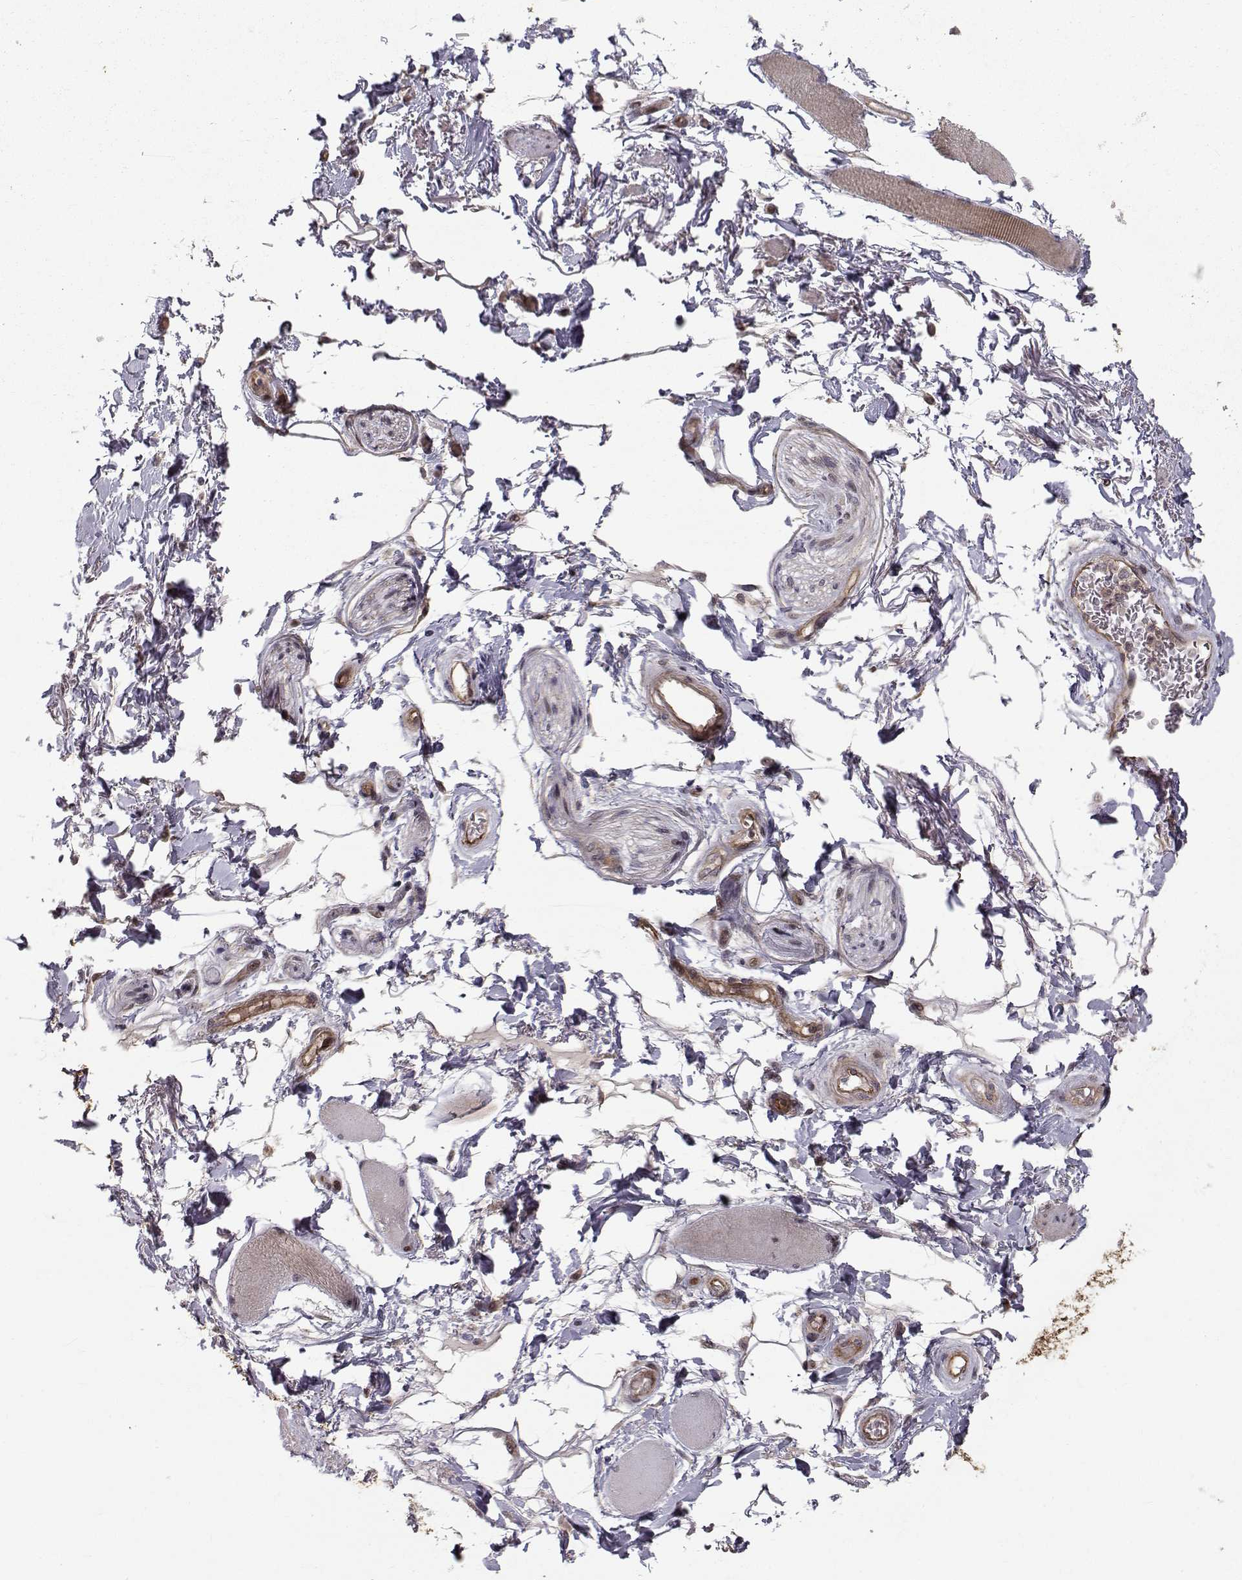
{"staining": {"intensity": "negative", "quantity": "none", "location": "none"}, "tissue": "adipose tissue", "cell_type": "Adipocytes", "image_type": "normal", "snomed": [{"axis": "morphology", "description": "Normal tissue, NOS"}, {"axis": "topography", "description": "Skeletal muscle"}, {"axis": "topography", "description": "Anal"}, {"axis": "topography", "description": "Peripheral nerve tissue"}], "caption": "Immunohistochemistry (IHC) of unremarkable adipose tissue exhibits no positivity in adipocytes. The staining is performed using DAB brown chromogen with nuclei counter-stained in using hematoxylin.", "gene": "APC", "patient": {"sex": "male", "age": 53}}